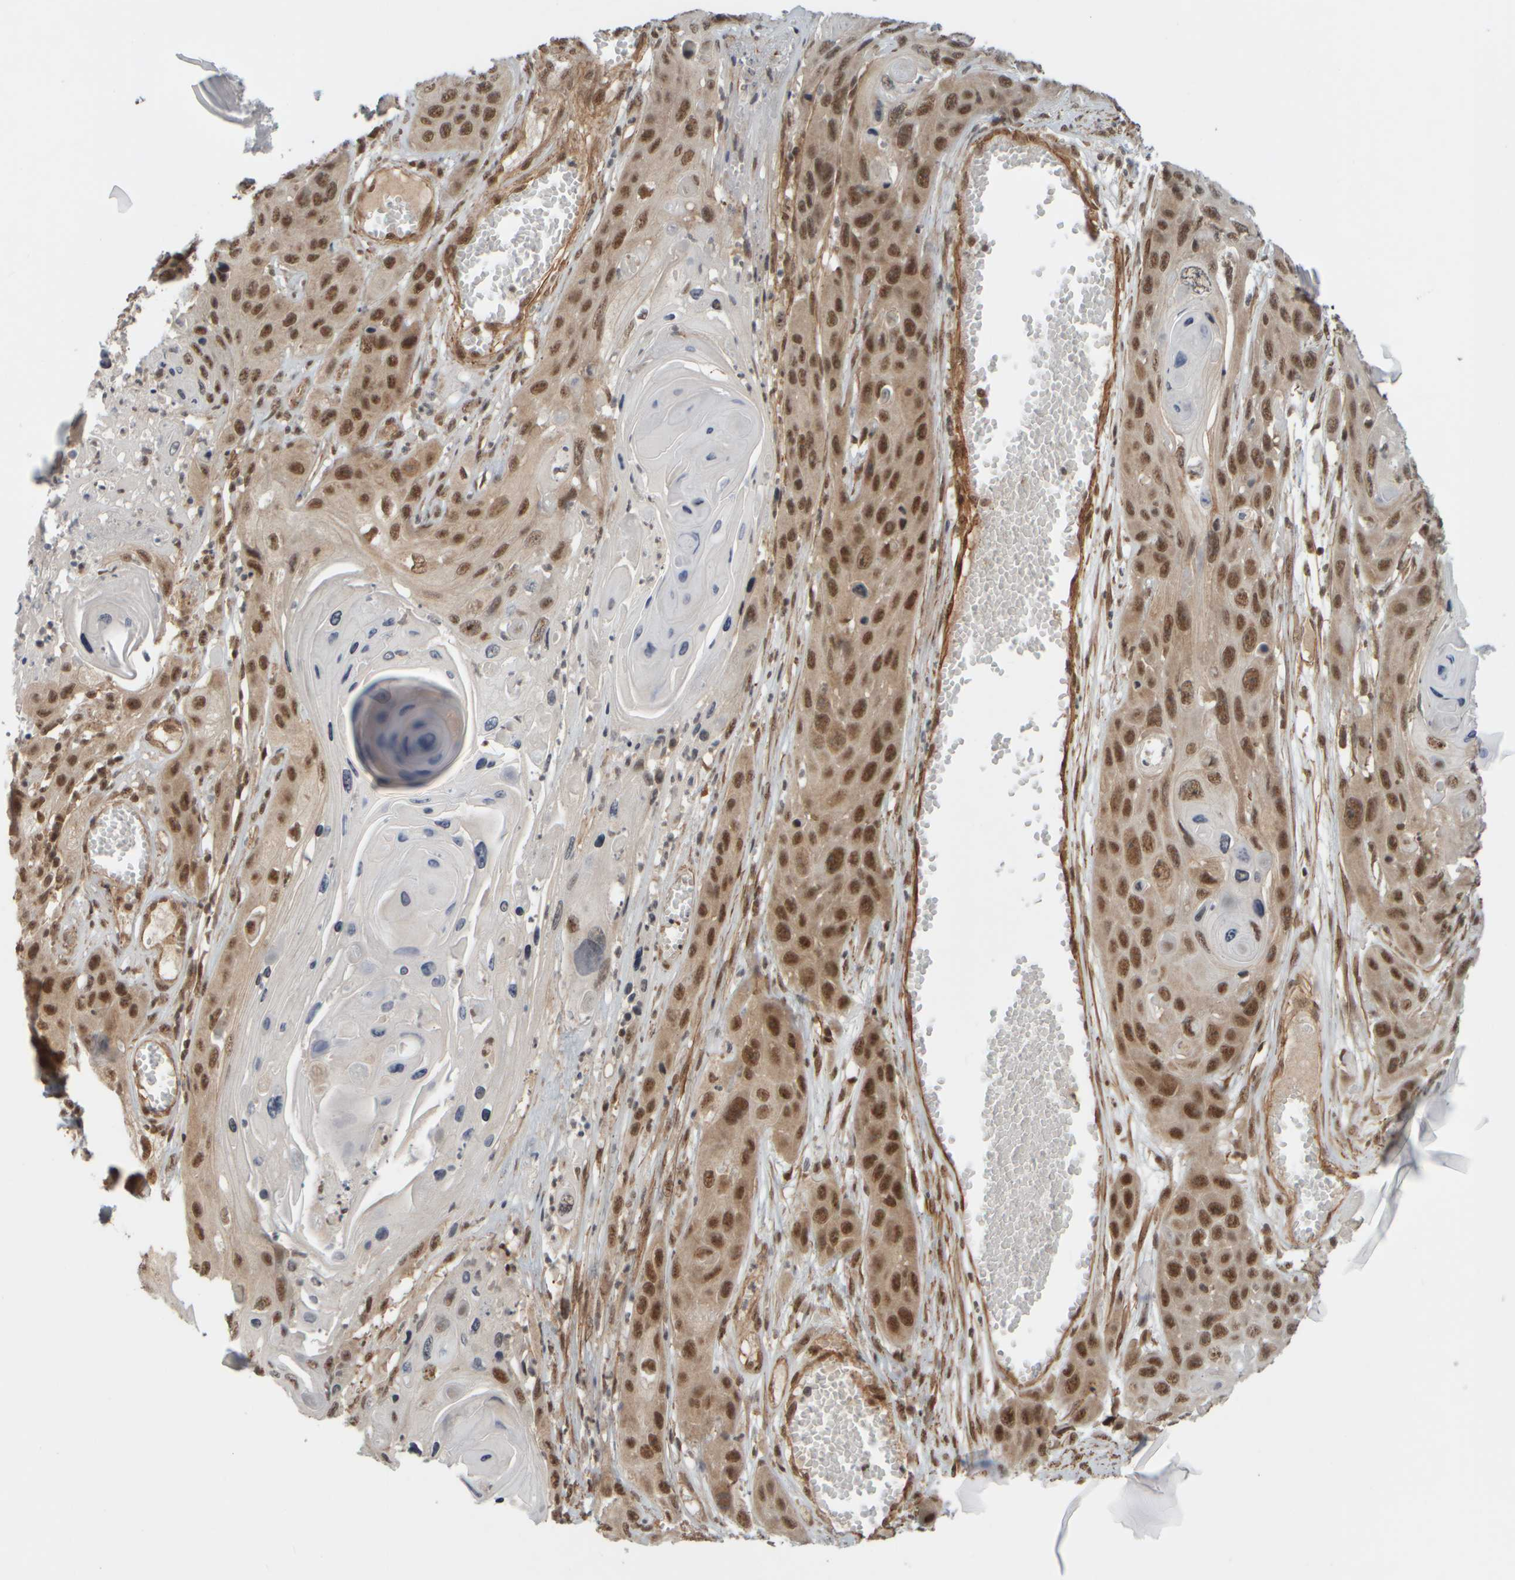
{"staining": {"intensity": "moderate", "quantity": ">75%", "location": "nuclear"}, "tissue": "skin cancer", "cell_type": "Tumor cells", "image_type": "cancer", "snomed": [{"axis": "morphology", "description": "Squamous cell carcinoma, NOS"}, {"axis": "topography", "description": "Skin"}], "caption": "Immunohistochemistry (IHC) histopathology image of neoplastic tissue: human skin squamous cell carcinoma stained using IHC displays medium levels of moderate protein expression localized specifically in the nuclear of tumor cells, appearing as a nuclear brown color.", "gene": "SYNRG", "patient": {"sex": "male", "age": 55}}